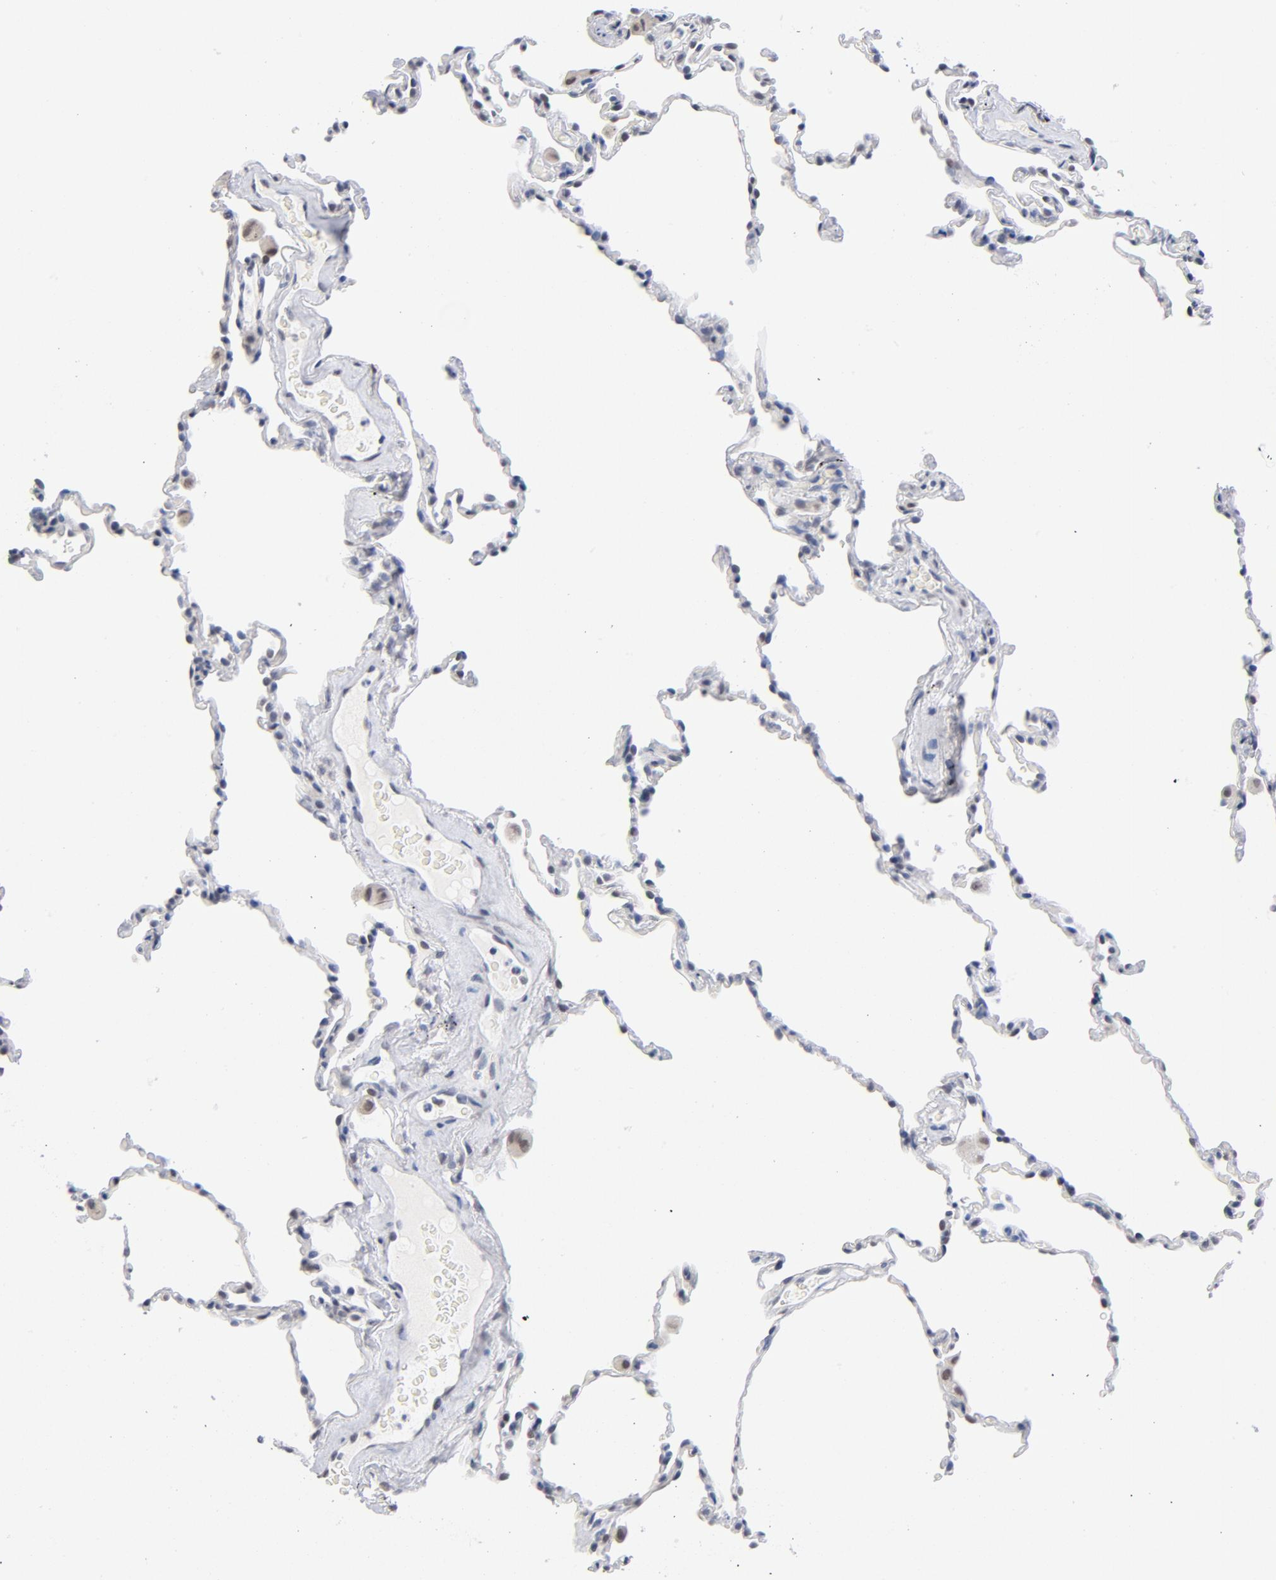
{"staining": {"intensity": "negative", "quantity": "none", "location": "none"}, "tissue": "lung", "cell_type": "Alveolar cells", "image_type": "normal", "snomed": [{"axis": "morphology", "description": "Normal tissue, NOS"}, {"axis": "morphology", "description": "Soft tissue tumor metastatic"}, {"axis": "topography", "description": "Lung"}], "caption": "An immunohistochemistry (IHC) micrograph of unremarkable lung is shown. There is no staining in alveolar cells of lung.", "gene": "RBM3", "patient": {"sex": "male", "age": 59}}